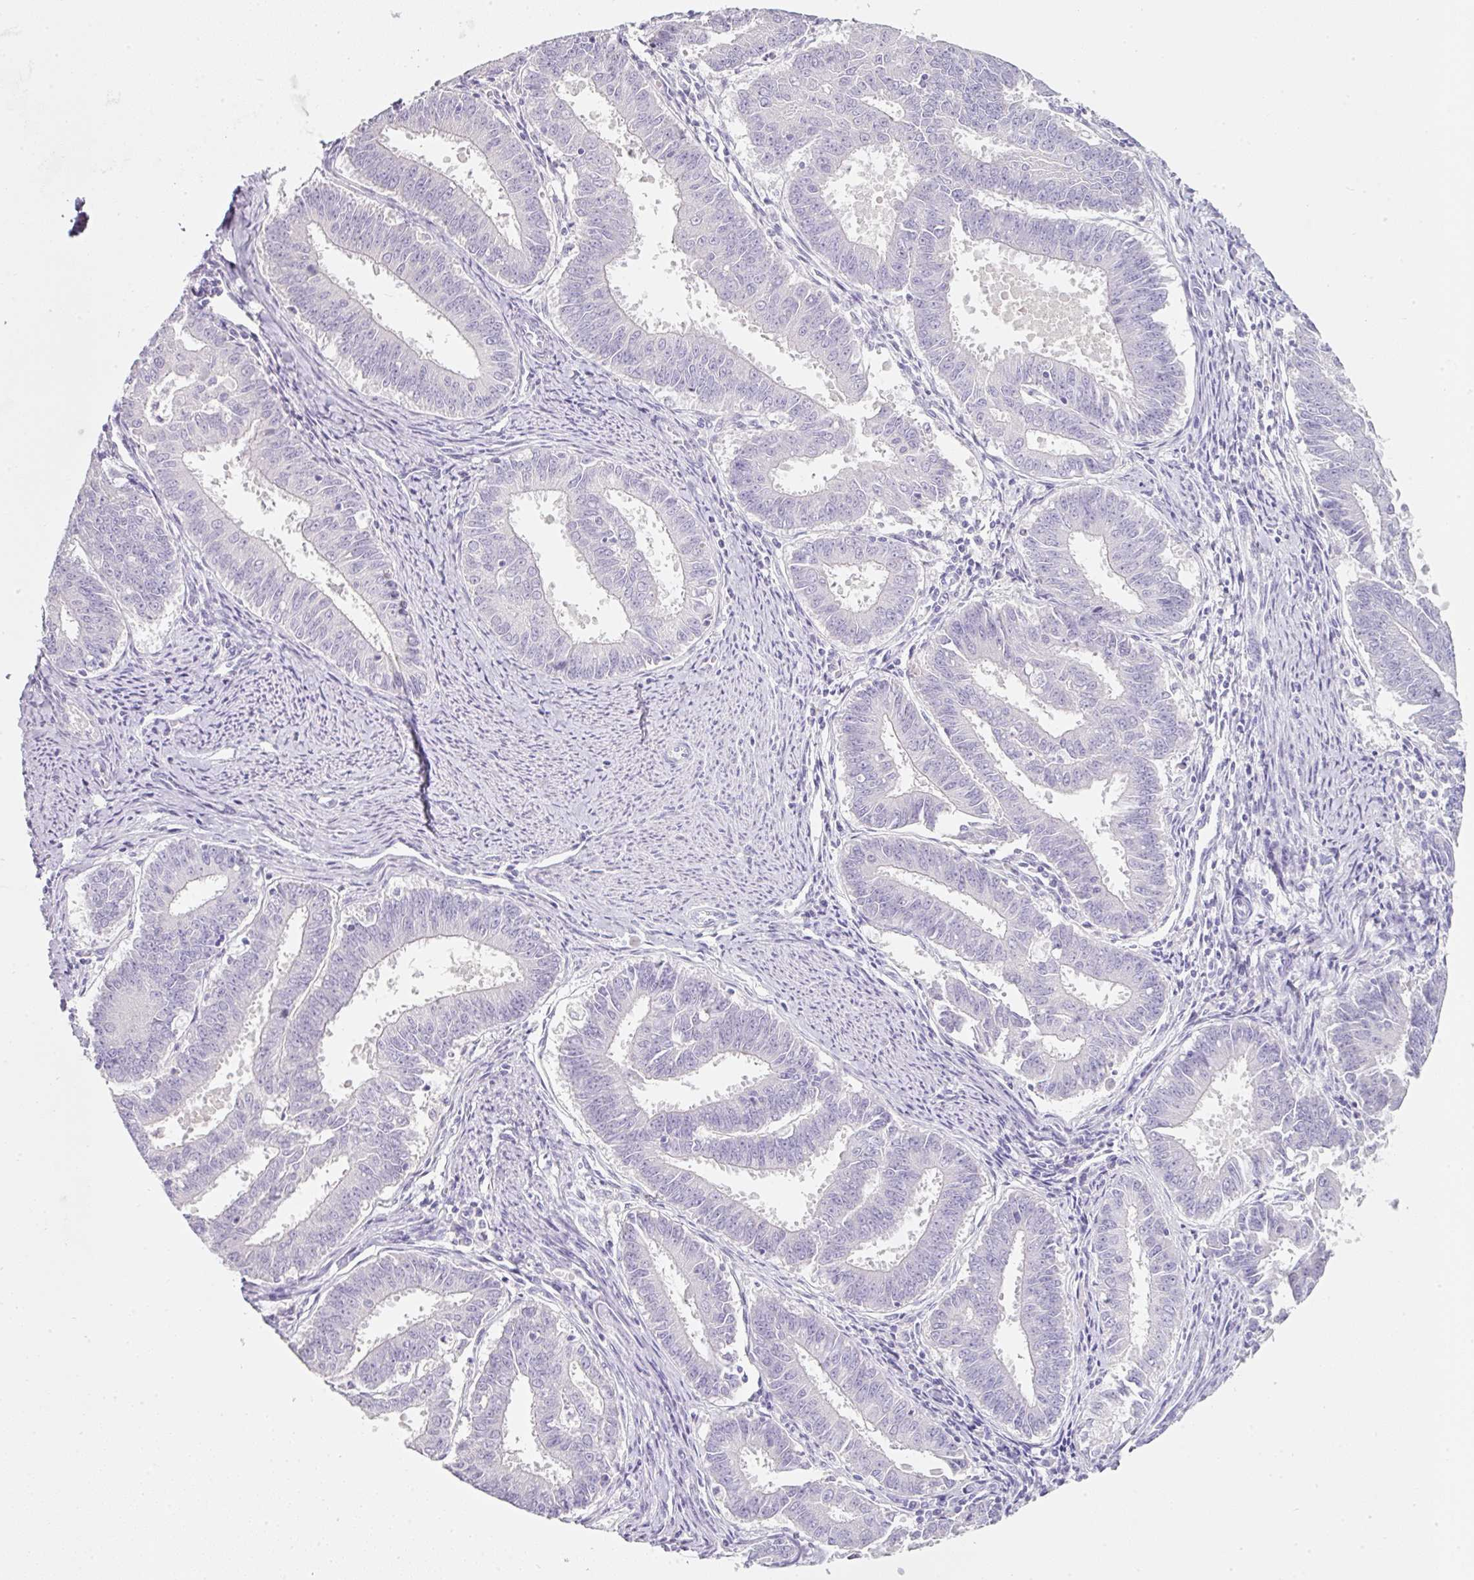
{"staining": {"intensity": "negative", "quantity": "none", "location": "none"}, "tissue": "endometrial cancer", "cell_type": "Tumor cells", "image_type": "cancer", "snomed": [{"axis": "morphology", "description": "Adenocarcinoma, NOS"}, {"axis": "topography", "description": "Endometrium"}], "caption": "High power microscopy photomicrograph of an immunohistochemistry (IHC) photomicrograph of endometrial cancer (adenocarcinoma), revealing no significant expression in tumor cells.", "gene": "SLC2A2", "patient": {"sex": "female", "age": 73}}